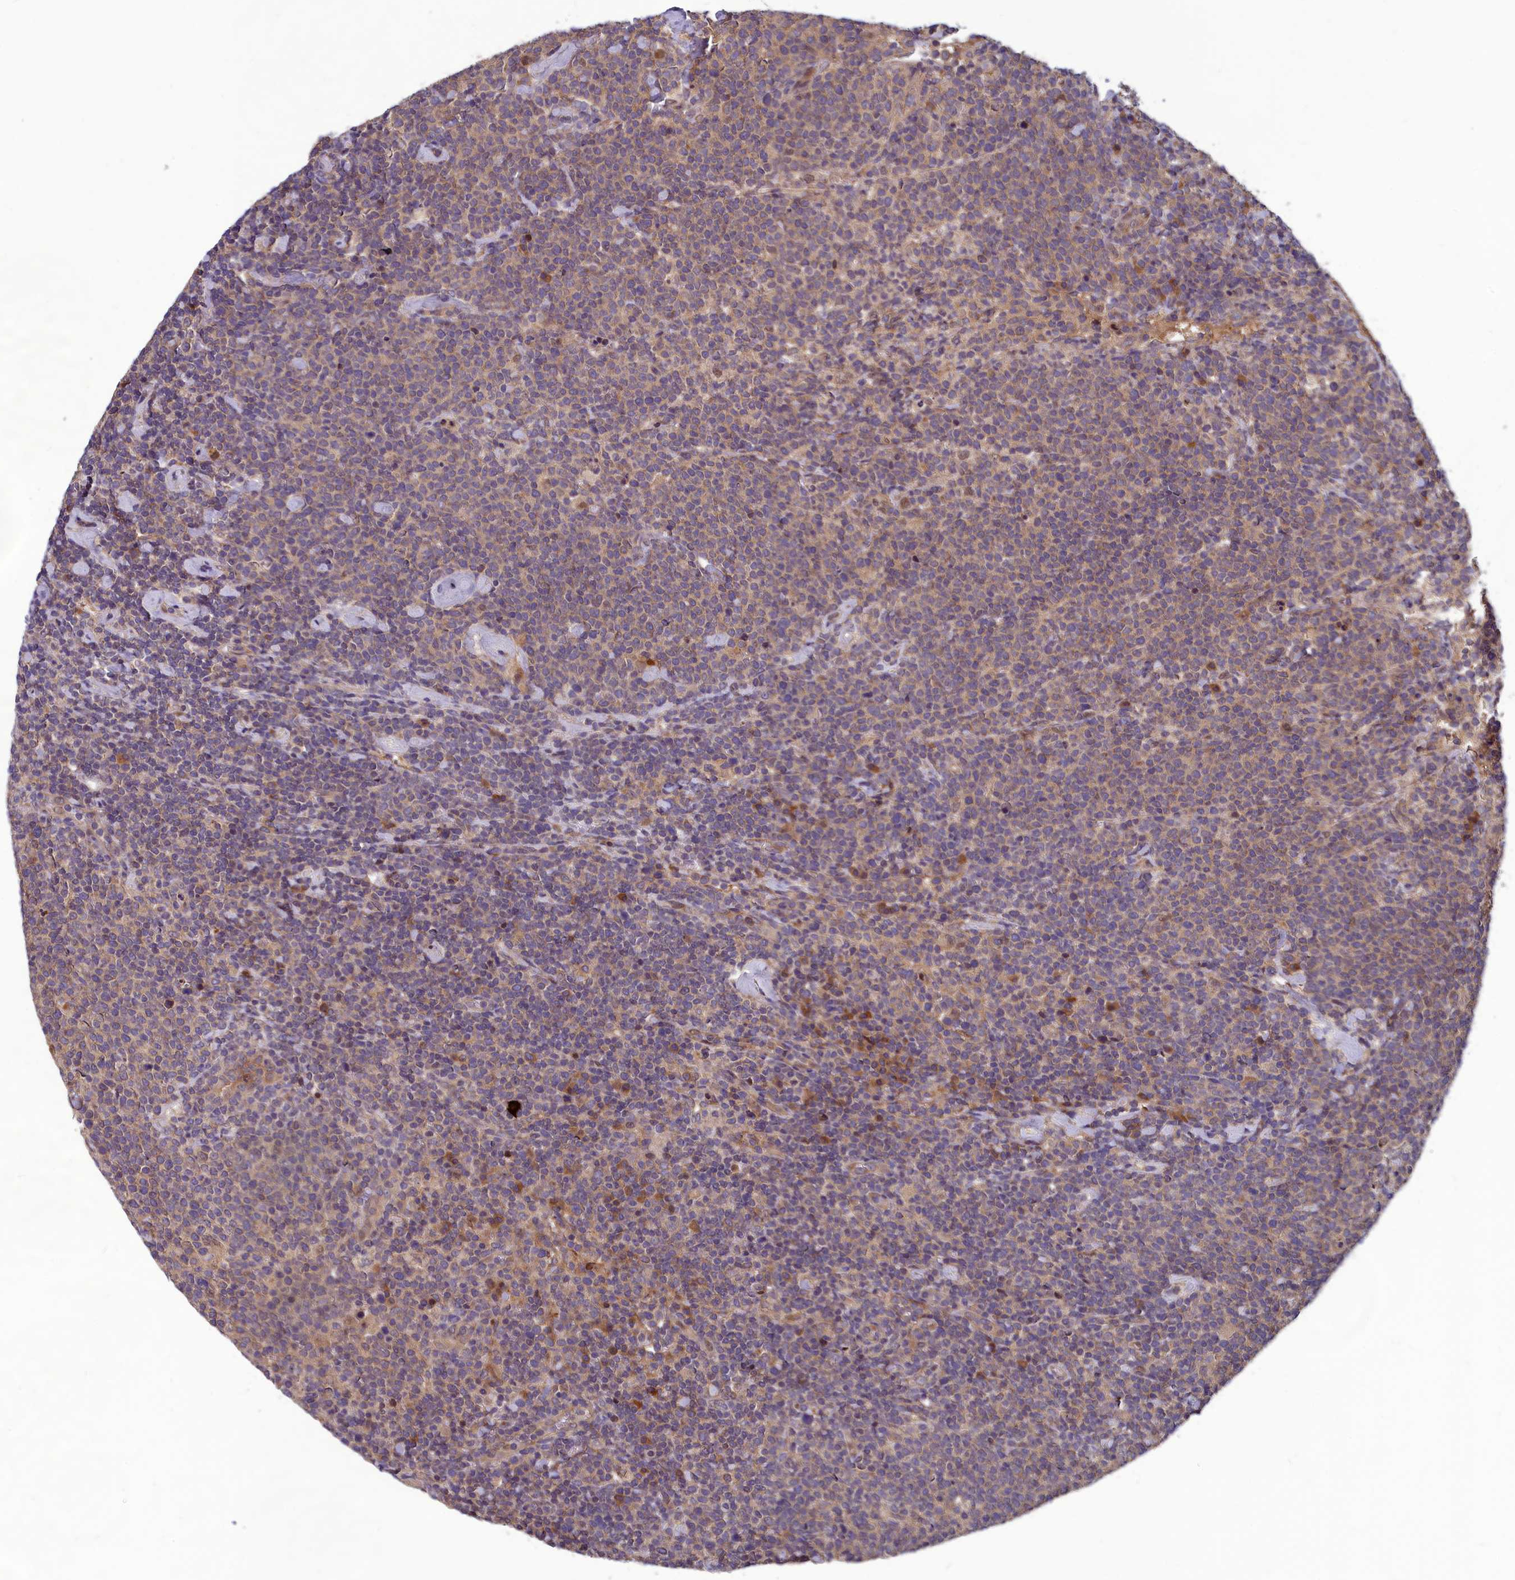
{"staining": {"intensity": "weak", "quantity": "<25%", "location": "cytoplasmic/membranous"}, "tissue": "lymphoma", "cell_type": "Tumor cells", "image_type": "cancer", "snomed": [{"axis": "morphology", "description": "Malignant lymphoma, non-Hodgkin's type, High grade"}, {"axis": "topography", "description": "Lymph node"}], "caption": "This is an immunohistochemistry (IHC) histopathology image of human malignant lymphoma, non-Hodgkin's type (high-grade). There is no staining in tumor cells.", "gene": "CCDC15", "patient": {"sex": "male", "age": 61}}